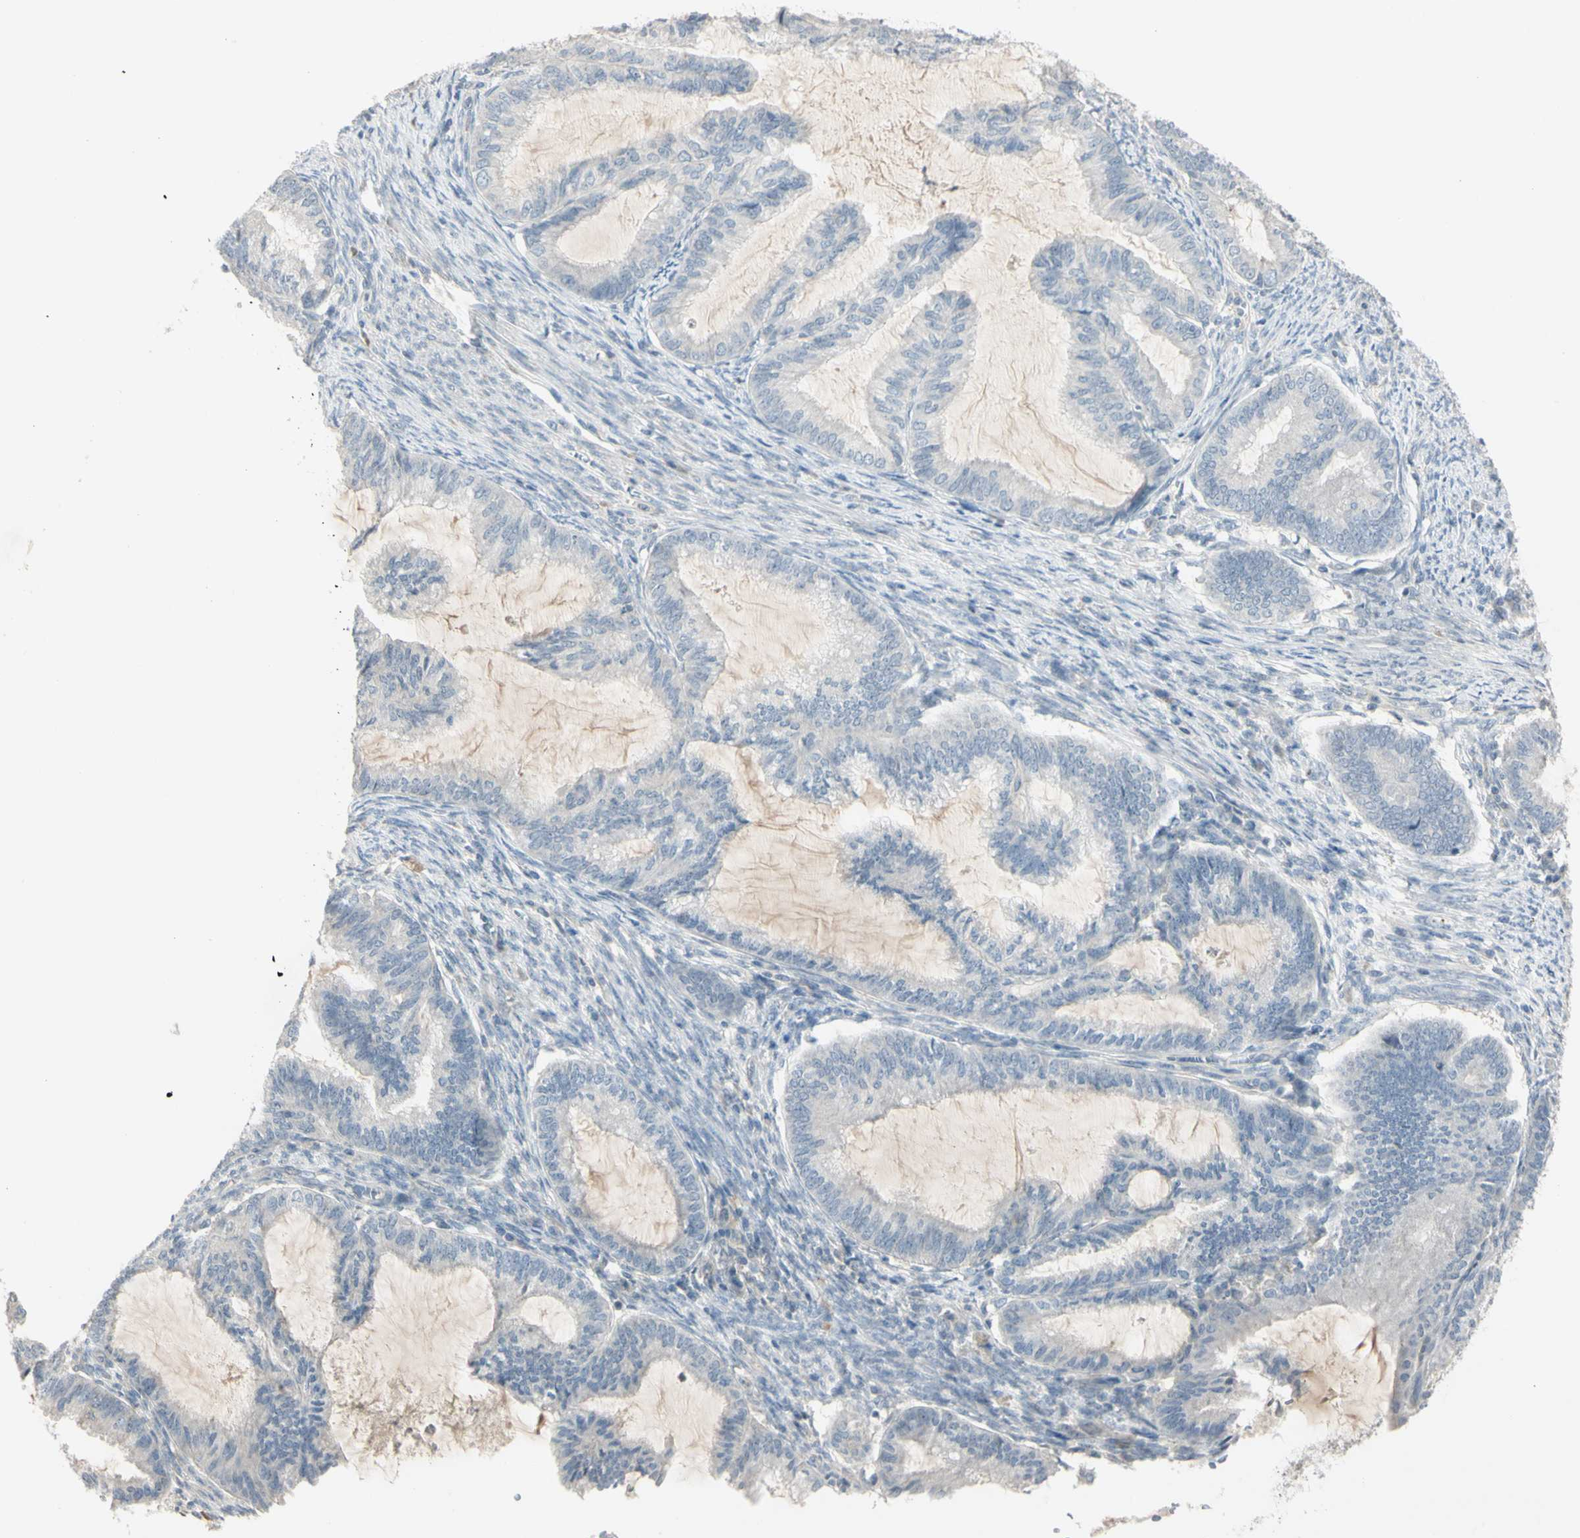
{"staining": {"intensity": "negative", "quantity": "none", "location": "none"}, "tissue": "cervical cancer", "cell_type": "Tumor cells", "image_type": "cancer", "snomed": [{"axis": "morphology", "description": "Normal tissue, NOS"}, {"axis": "morphology", "description": "Adenocarcinoma, NOS"}, {"axis": "topography", "description": "Cervix"}, {"axis": "topography", "description": "Endometrium"}], "caption": "Immunohistochemistry (IHC) photomicrograph of neoplastic tissue: human cervical cancer (adenocarcinoma) stained with DAB (3,3'-diaminobenzidine) reveals no significant protein expression in tumor cells.", "gene": "PIAS4", "patient": {"sex": "female", "age": 86}}